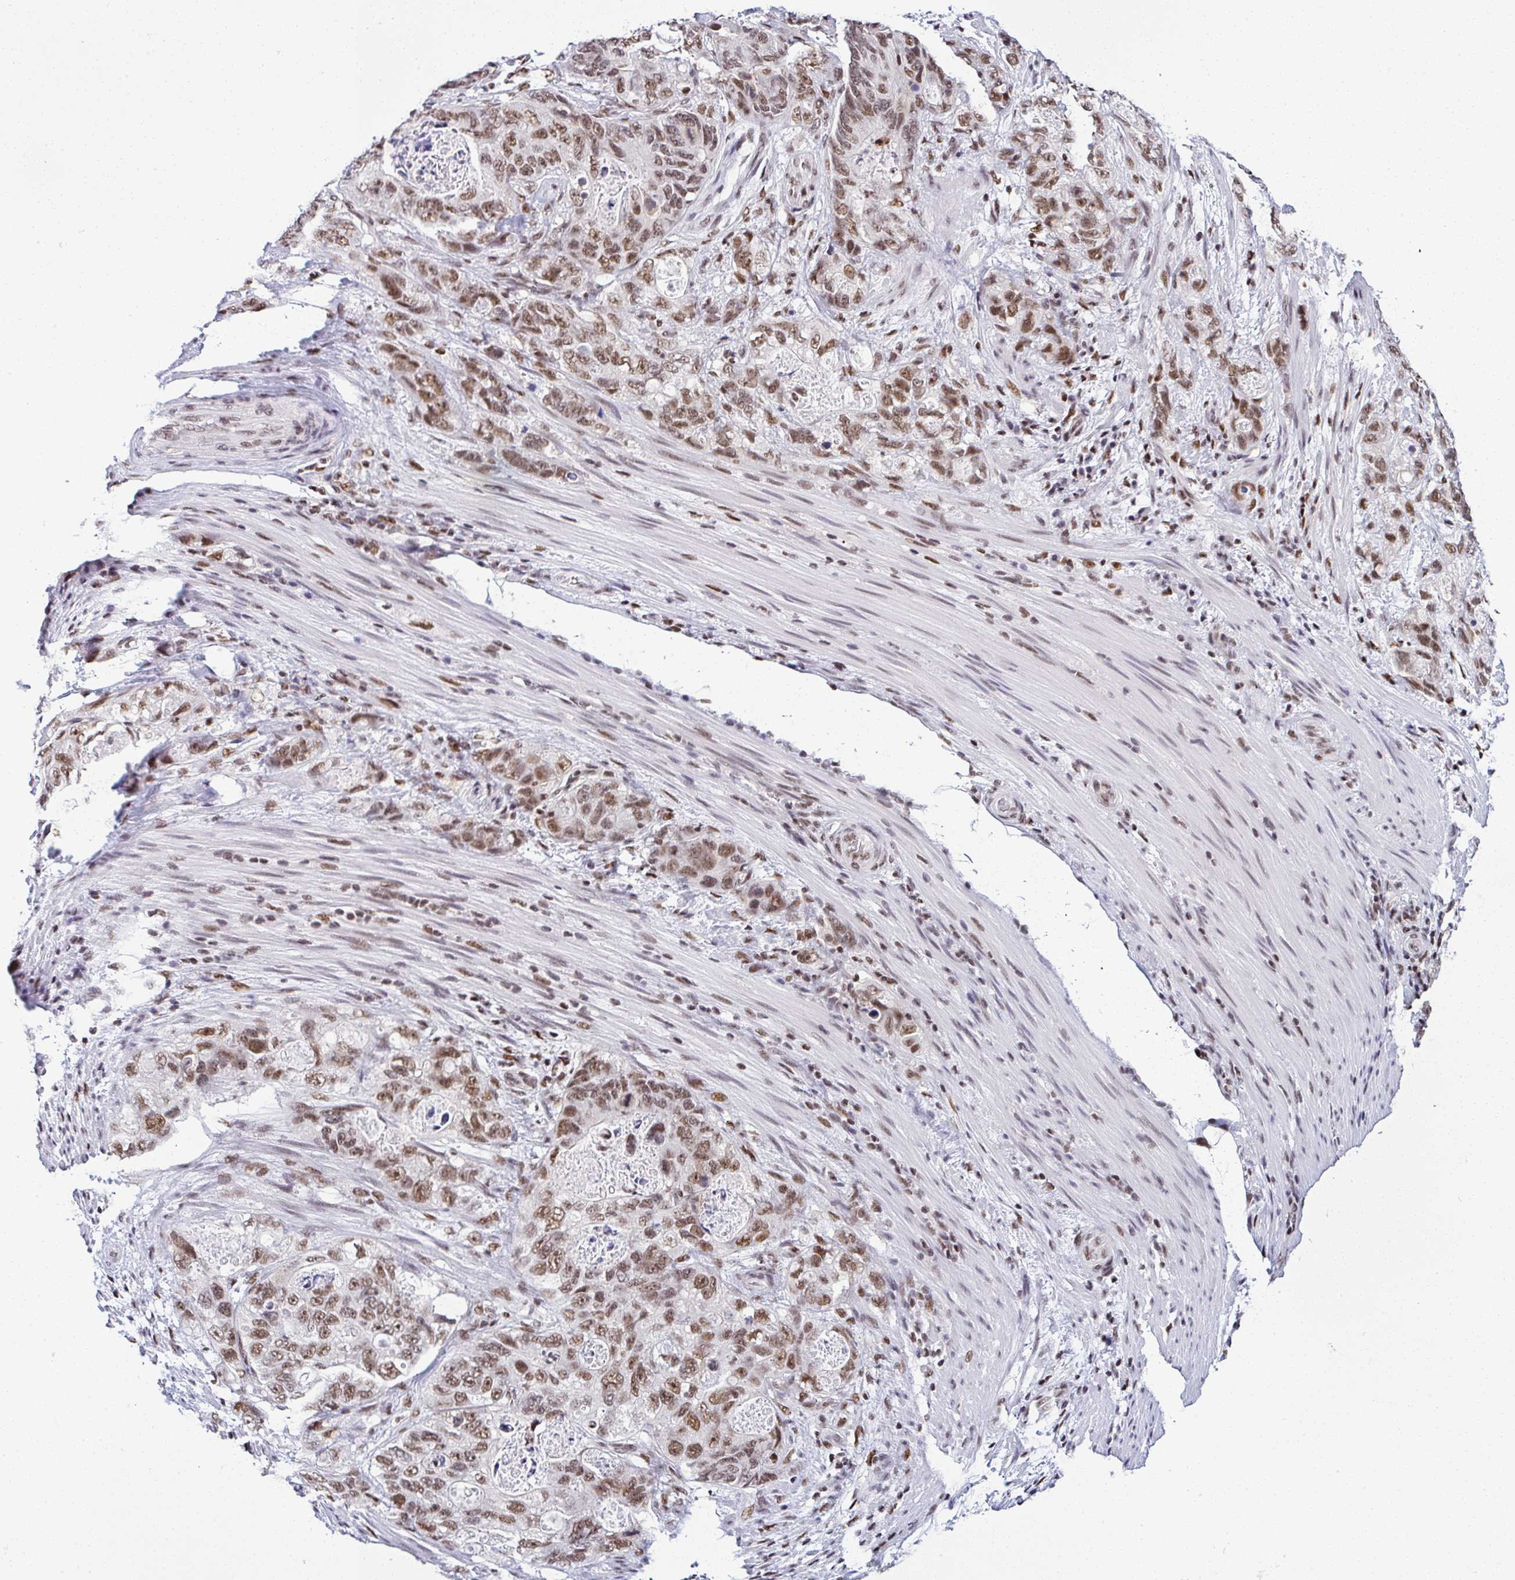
{"staining": {"intensity": "moderate", "quantity": ">75%", "location": "nuclear"}, "tissue": "stomach cancer", "cell_type": "Tumor cells", "image_type": "cancer", "snomed": [{"axis": "morphology", "description": "Normal tissue, NOS"}, {"axis": "morphology", "description": "Adenocarcinoma, NOS"}, {"axis": "topography", "description": "Stomach"}], "caption": "Brown immunohistochemical staining in adenocarcinoma (stomach) shows moderate nuclear positivity in about >75% of tumor cells. (Brightfield microscopy of DAB IHC at high magnification).", "gene": "DR1", "patient": {"sex": "female", "age": 89}}